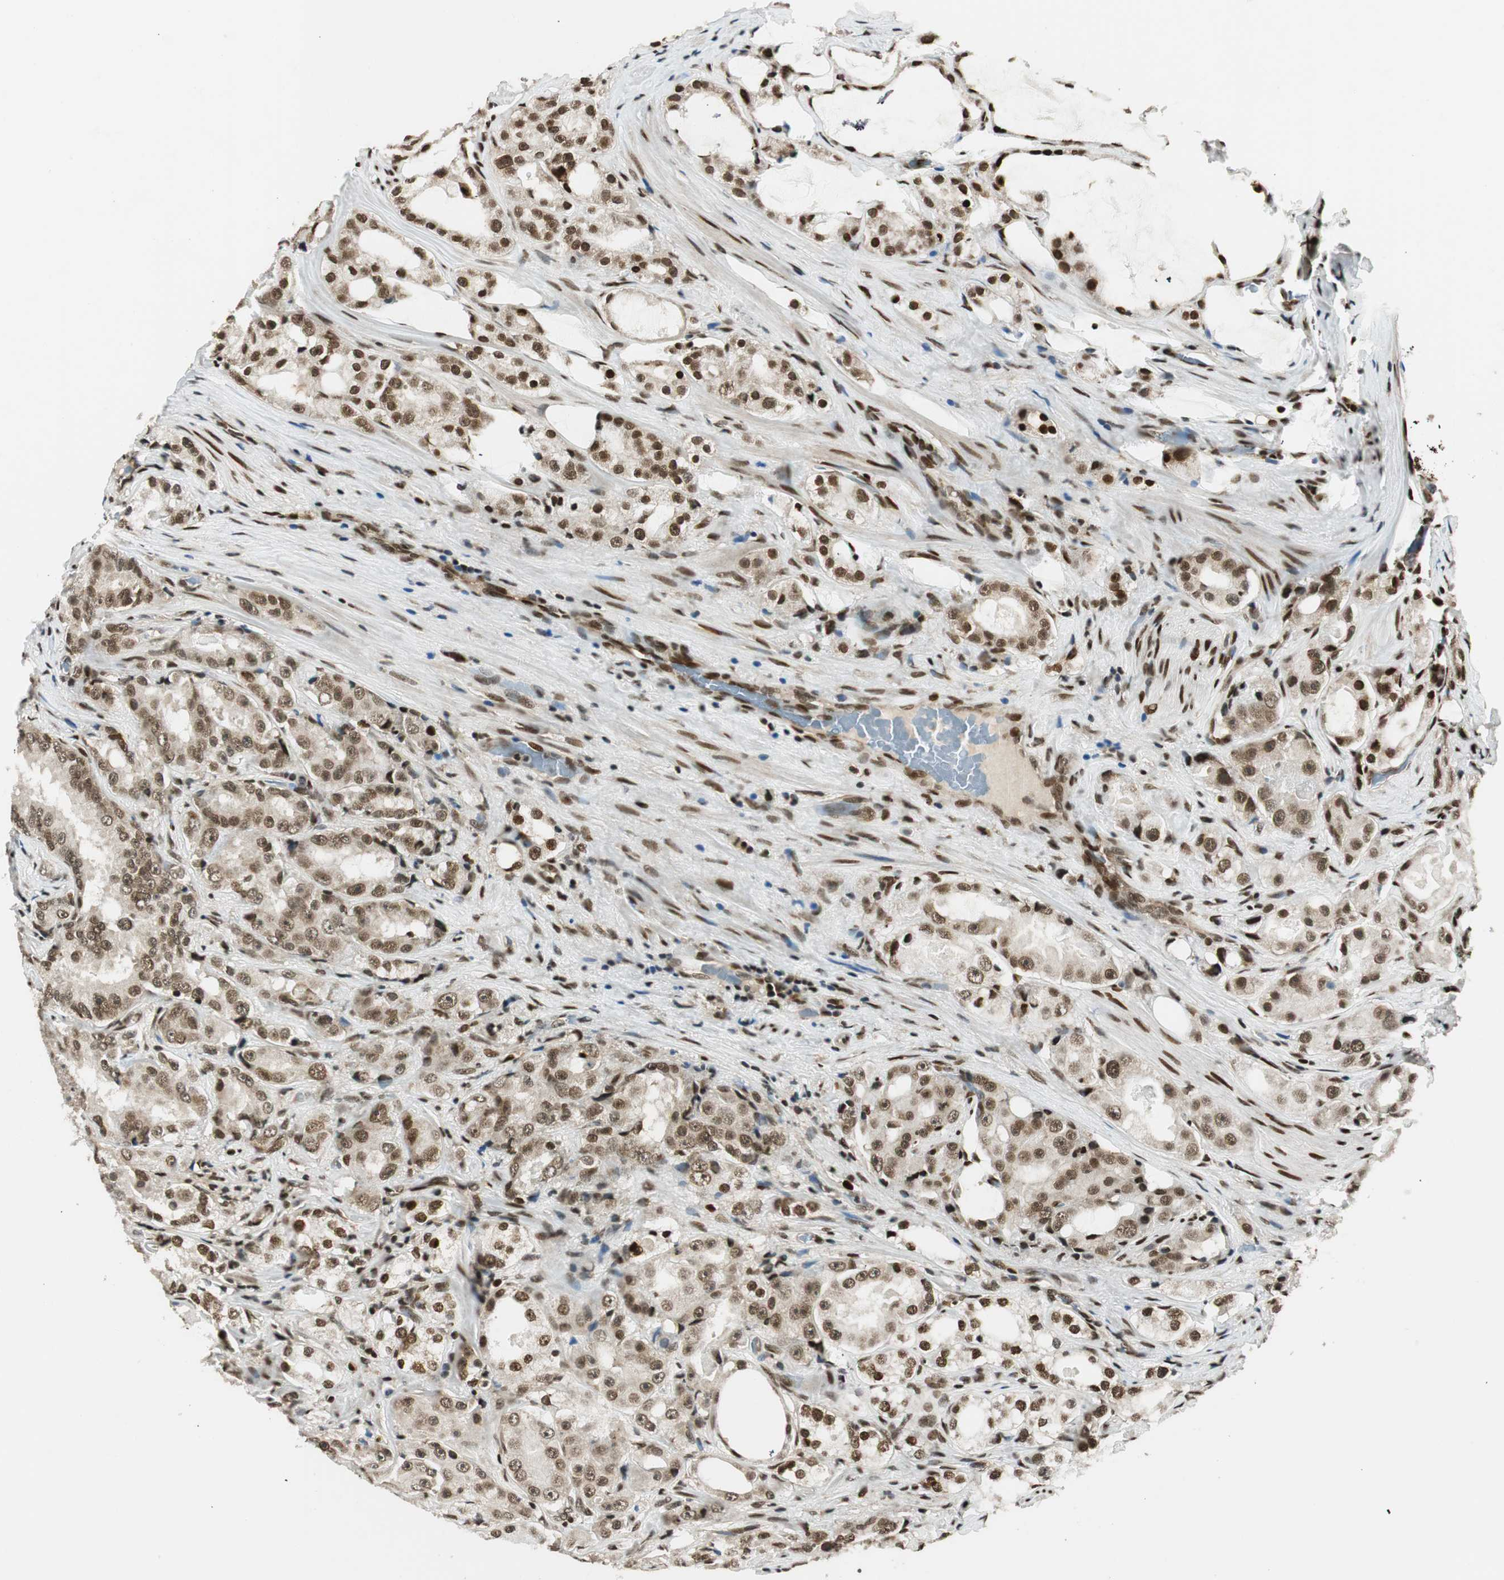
{"staining": {"intensity": "moderate", "quantity": ">75%", "location": "nuclear"}, "tissue": "prostate cancer", "cell_type": "Tumor cells", "image_type": "cancer", "snomed": [{"axis": "morphology", "description": "Adenocarcinoma, High grade"}, {"axis": "topography", "description": "Prostate"}], "caption": "Immunohistochemical staining of human adenocarcinoma (high-grade) (prostate) displays medium levels of moderate nuclear staining in about >75% of tumor cells.", "gene": "RING1", "patient": {"sex": "male", "age": 73}}